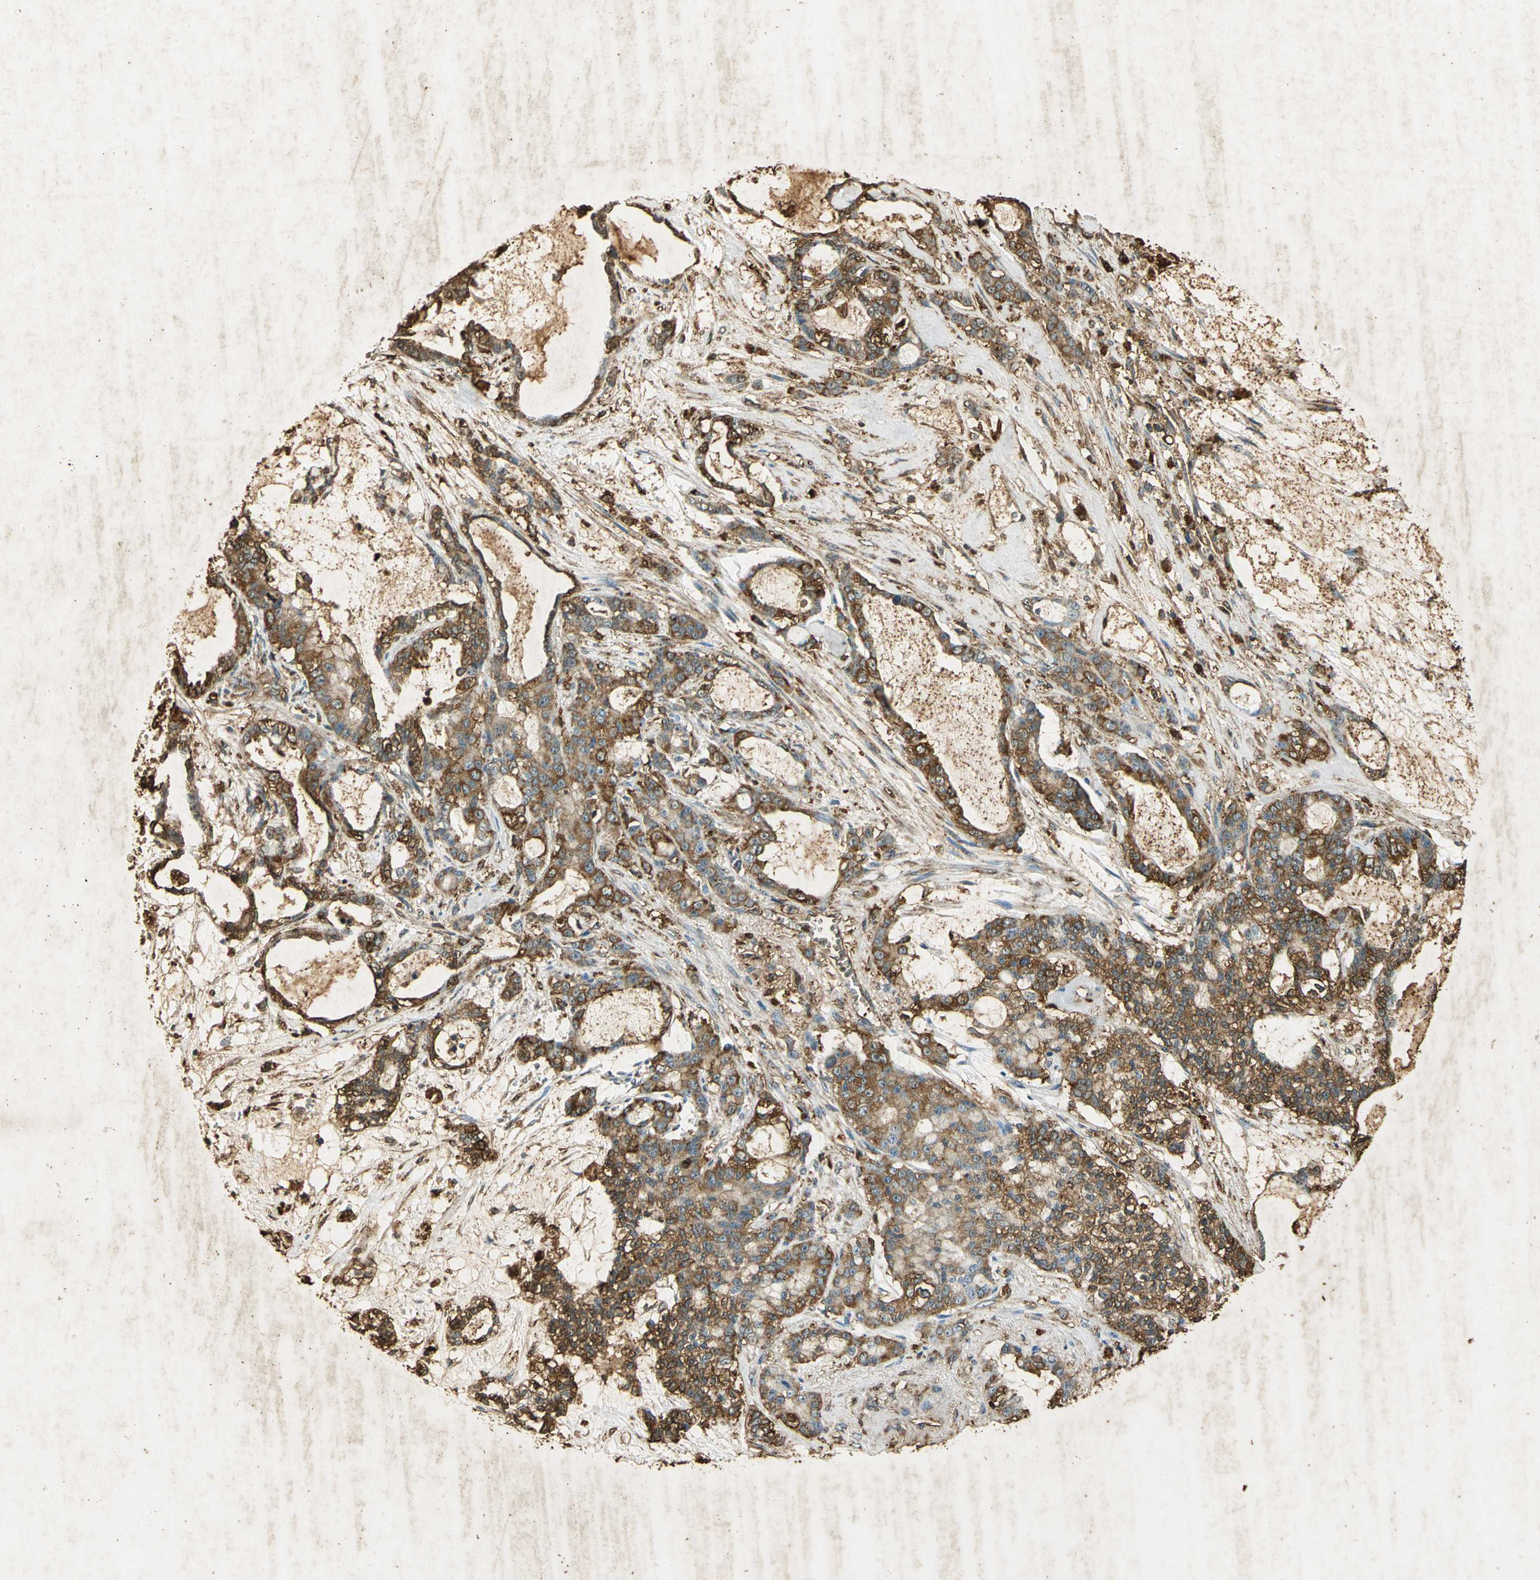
{"staining": {"intensity": "strong", "quantity": ">75%", "location": "cytoplasmic/membranous"}, "tissue": "pancreatic cancer", "cell_type": "Tumor cells", "image_type": "cancer", "snomed": [{"axis": "morphology", "description": "Adenocarcinoma, NOS"}, {"axis": "topography", "description": "Pancreas"}], "caption": "A high-resolution image shows immunohistochemistry staining of pancreatic cancer, which displays strong cytoplasmic/membranous positivity in approximately >75% of tumor cells.", "gene": "ANXA4", "patient": {"sex": "female", "age": 73}}